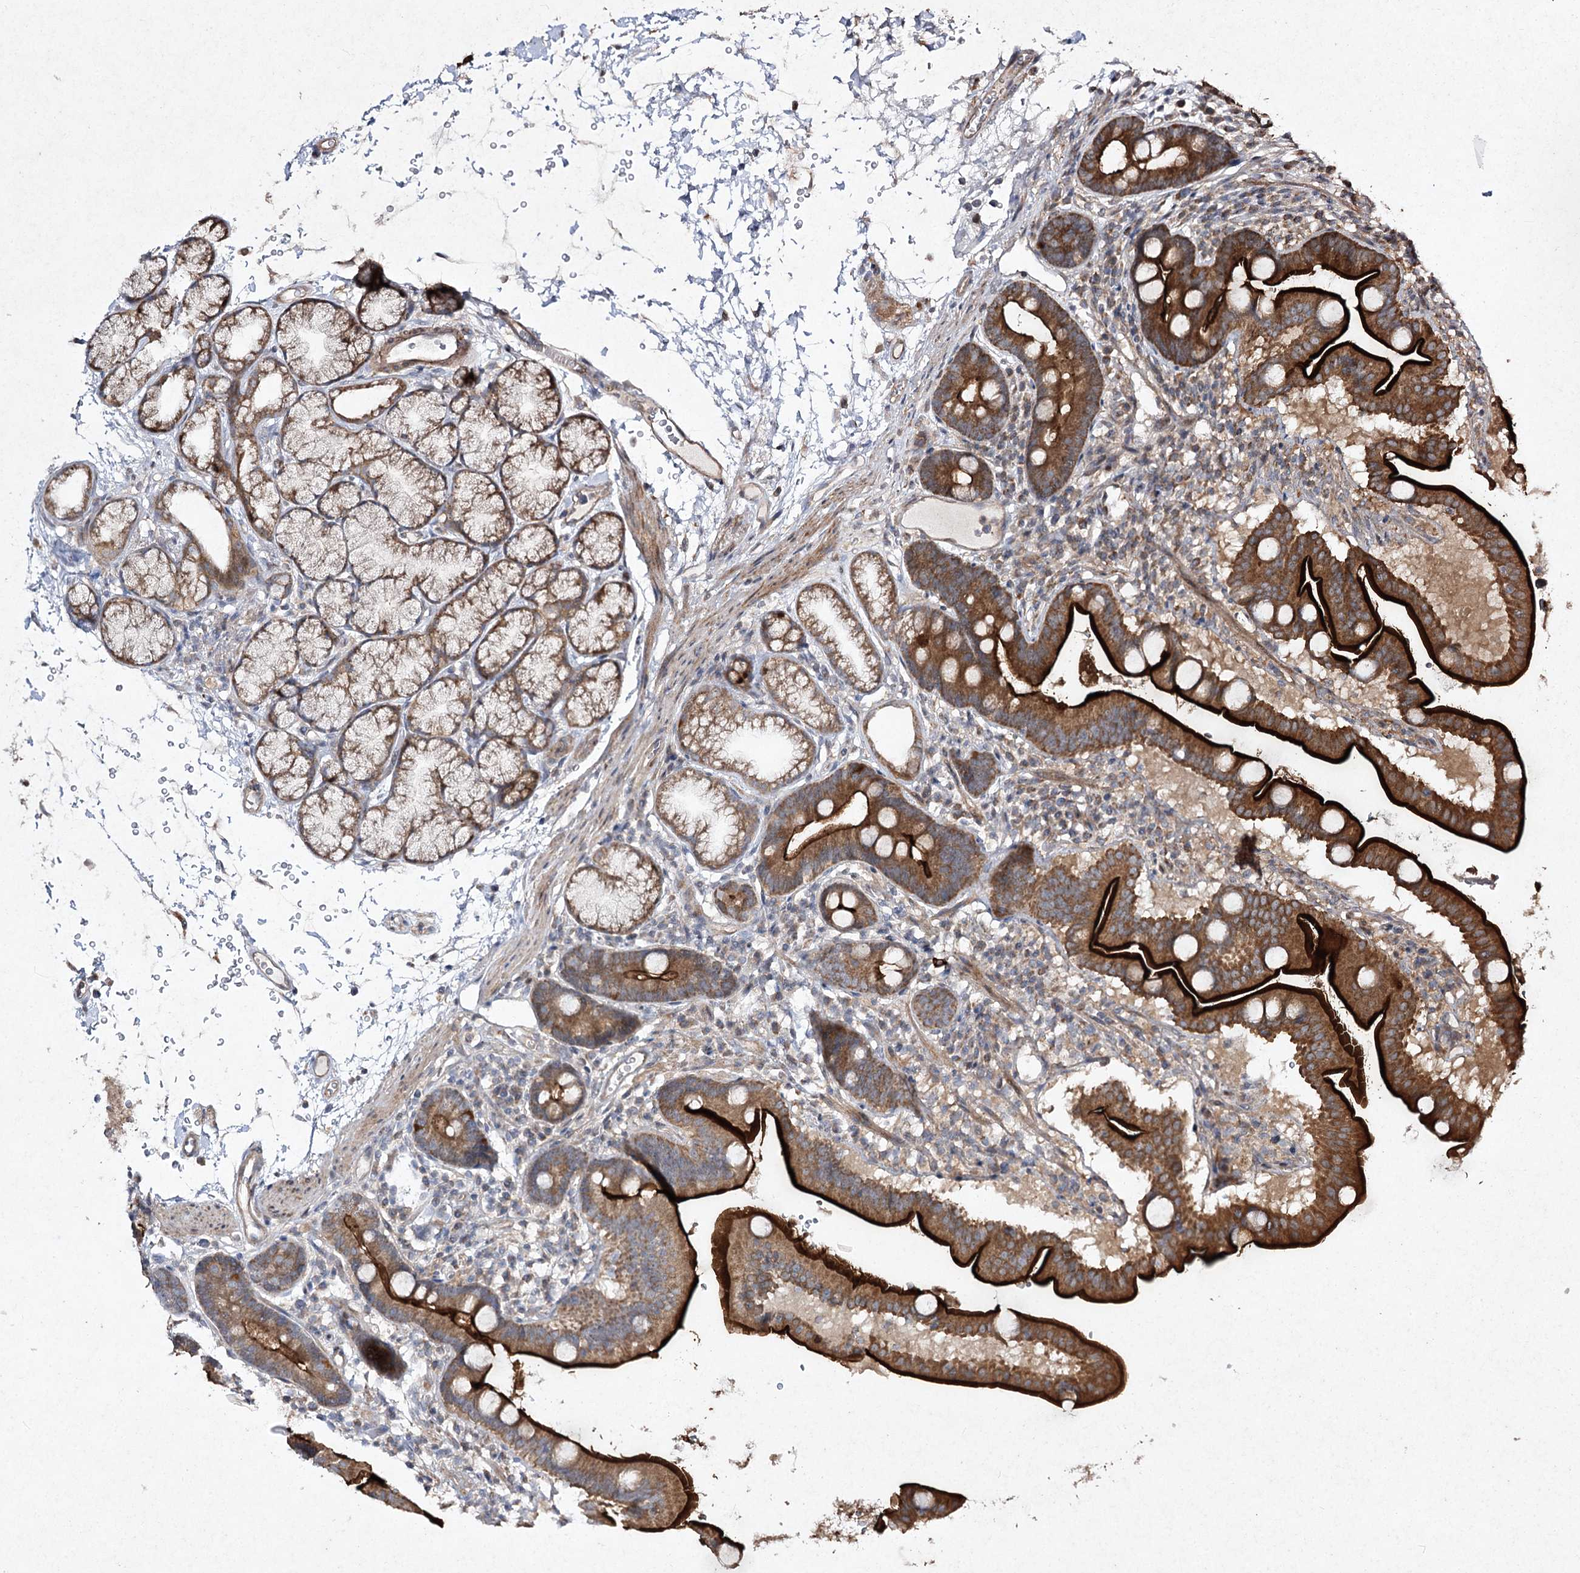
{"staining": {"intensity": "strong", "quantity": ">75%", "location": "cytoplasmic/membranous"}, "tissue": "duodenum", "cell_type": "Glandular cells", "image_type": "normal", "snomed": [{"axis": "morphology", "description": "Normal tissue, NOS"}, {"axis": "topography", "description": "Duodenum"}], "caption": "Protein staining displays strong cytoplasmic/membranous positivity in about >75% of glandular cells in normal duodenum.", "gene": "FANCL", "patient": {"sex": "male", "age": 54}}